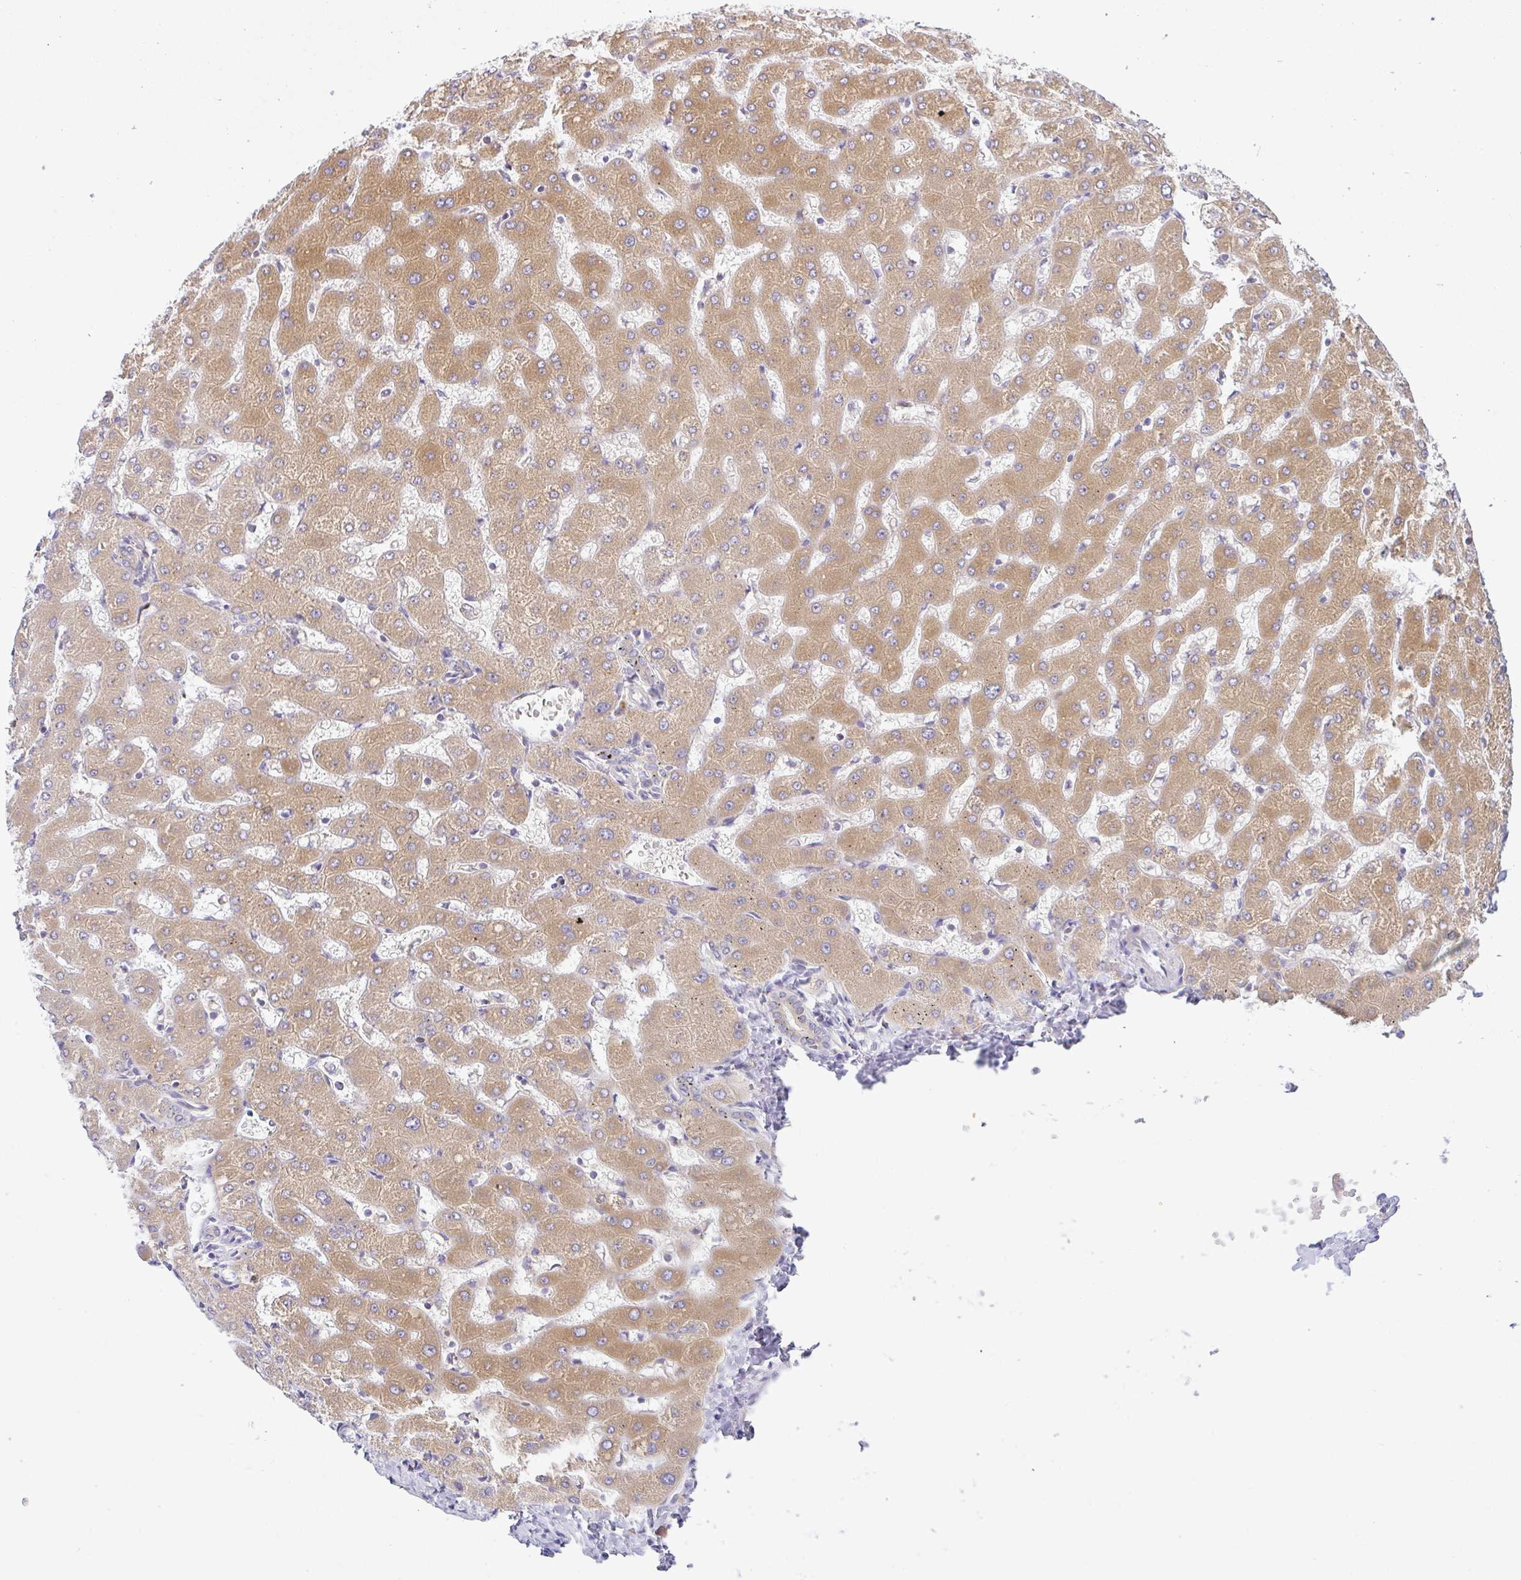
{"staining": {"intensity": "weak", "quantity": ">75%", "location": "cytoplasmic/membranous"}, "tissue": "liver", "cell_type": "Cholangiocytes", "image_type": "normal", "snomed": [{"axis": "morphology", "description": "Normal tissue, NOS"}, {"axis": "topography", "description": "Liver"}], "caption": "Liver stained with a brown dye displays weak cytoplasmic/membranous positive staining in about >75% of cholangiocytes.", "gene": "DERL2", "patient": {"sex": "female", "age": 63}}